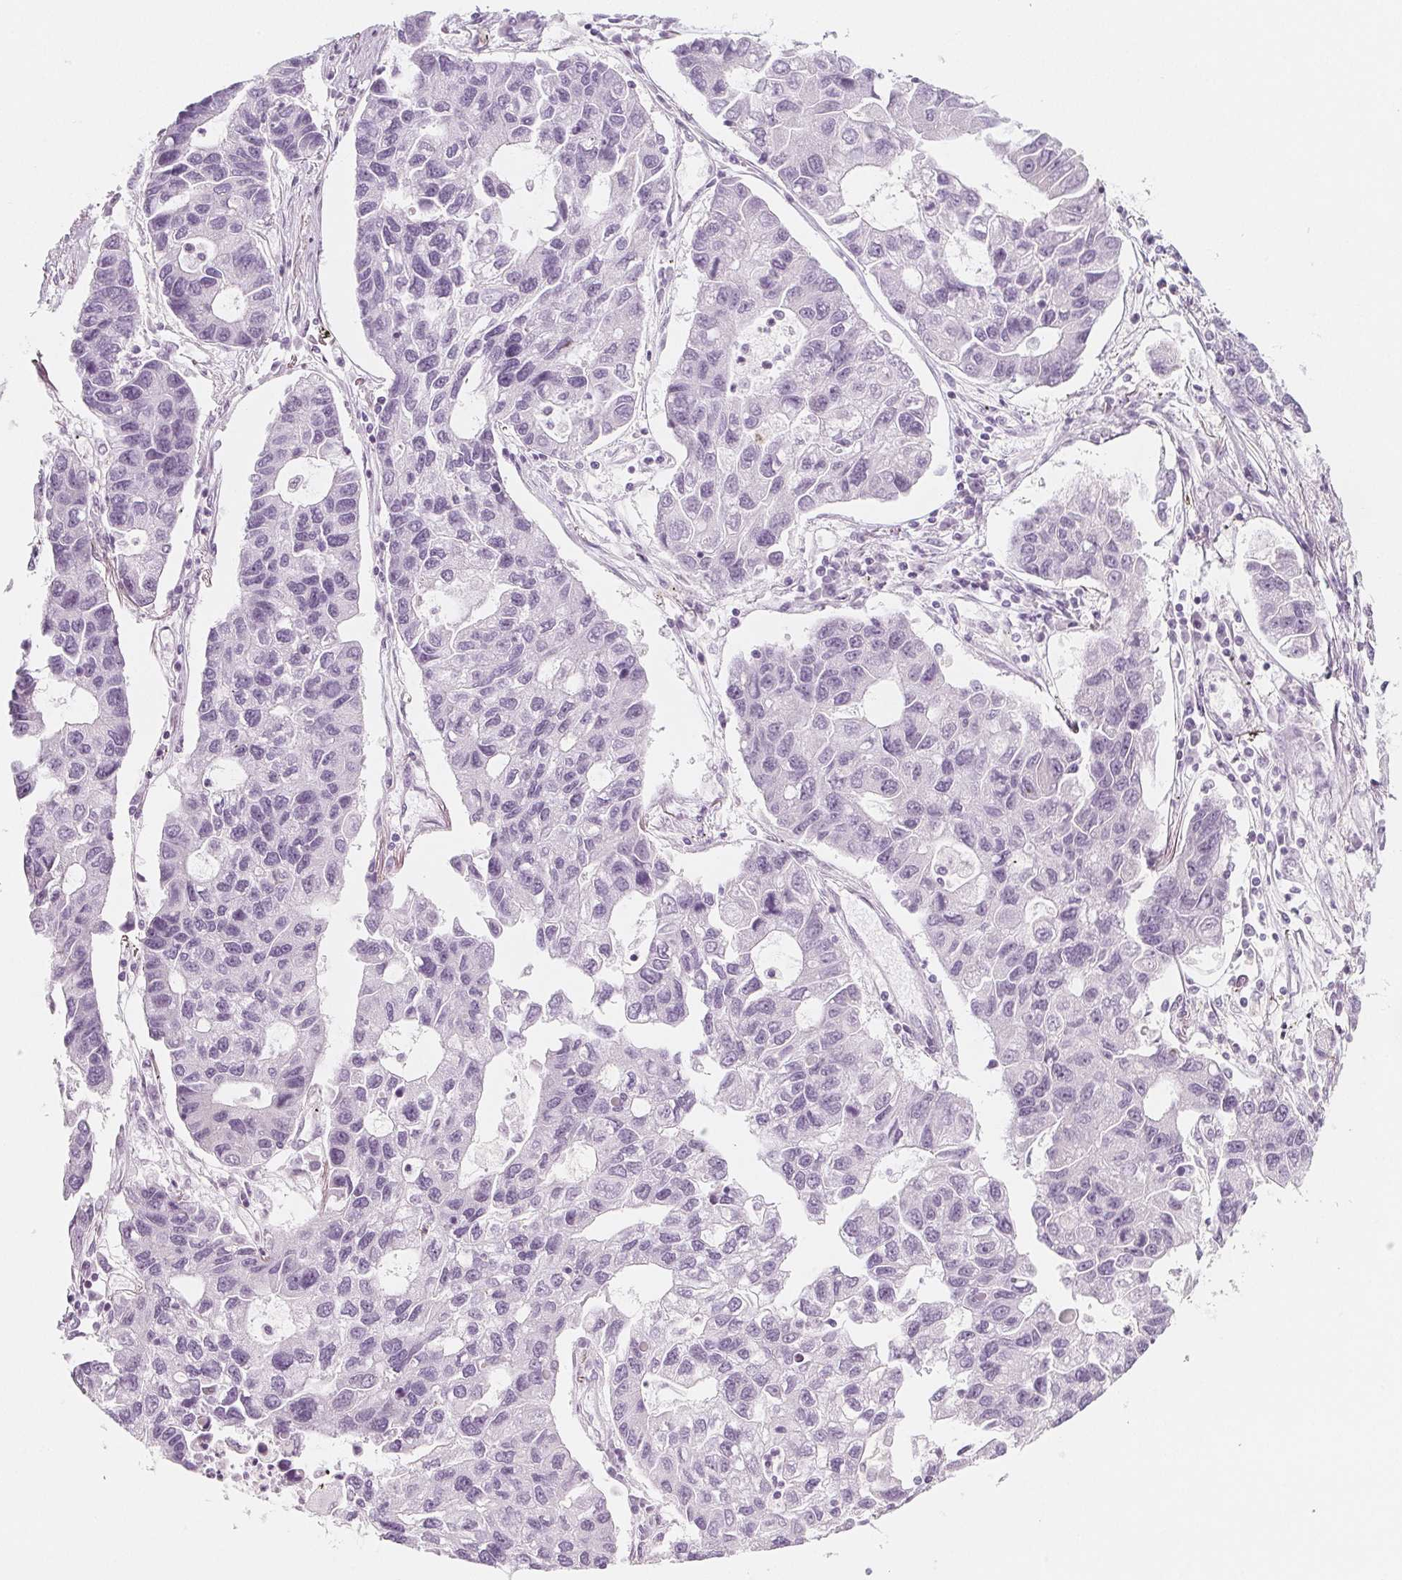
{"staining": {"intensity": "negative", "quantity": "none", "location": "none"}, "tissue": "lung cancer", "cell_type": "Tumor cells", "image_type": "cancer", "snomed": [{"axis": "morphology", "description": "Adenocarcinoma, NOS"}, {"axis": "topography", "description": "Bronchus"}, {"axis": "topography", "description": "Lung"}], "caption": "This is a photomicrograph of immunohistochemistry (IHC) staining of adenocarcinoma (lung), which shows no staining in tumor cells. (Brightfield microscopy of DAB immunohistochemistry (IHC) at high magnification).", "gene": "IL17C", "patient": {"sex": "female", "age": 51}}